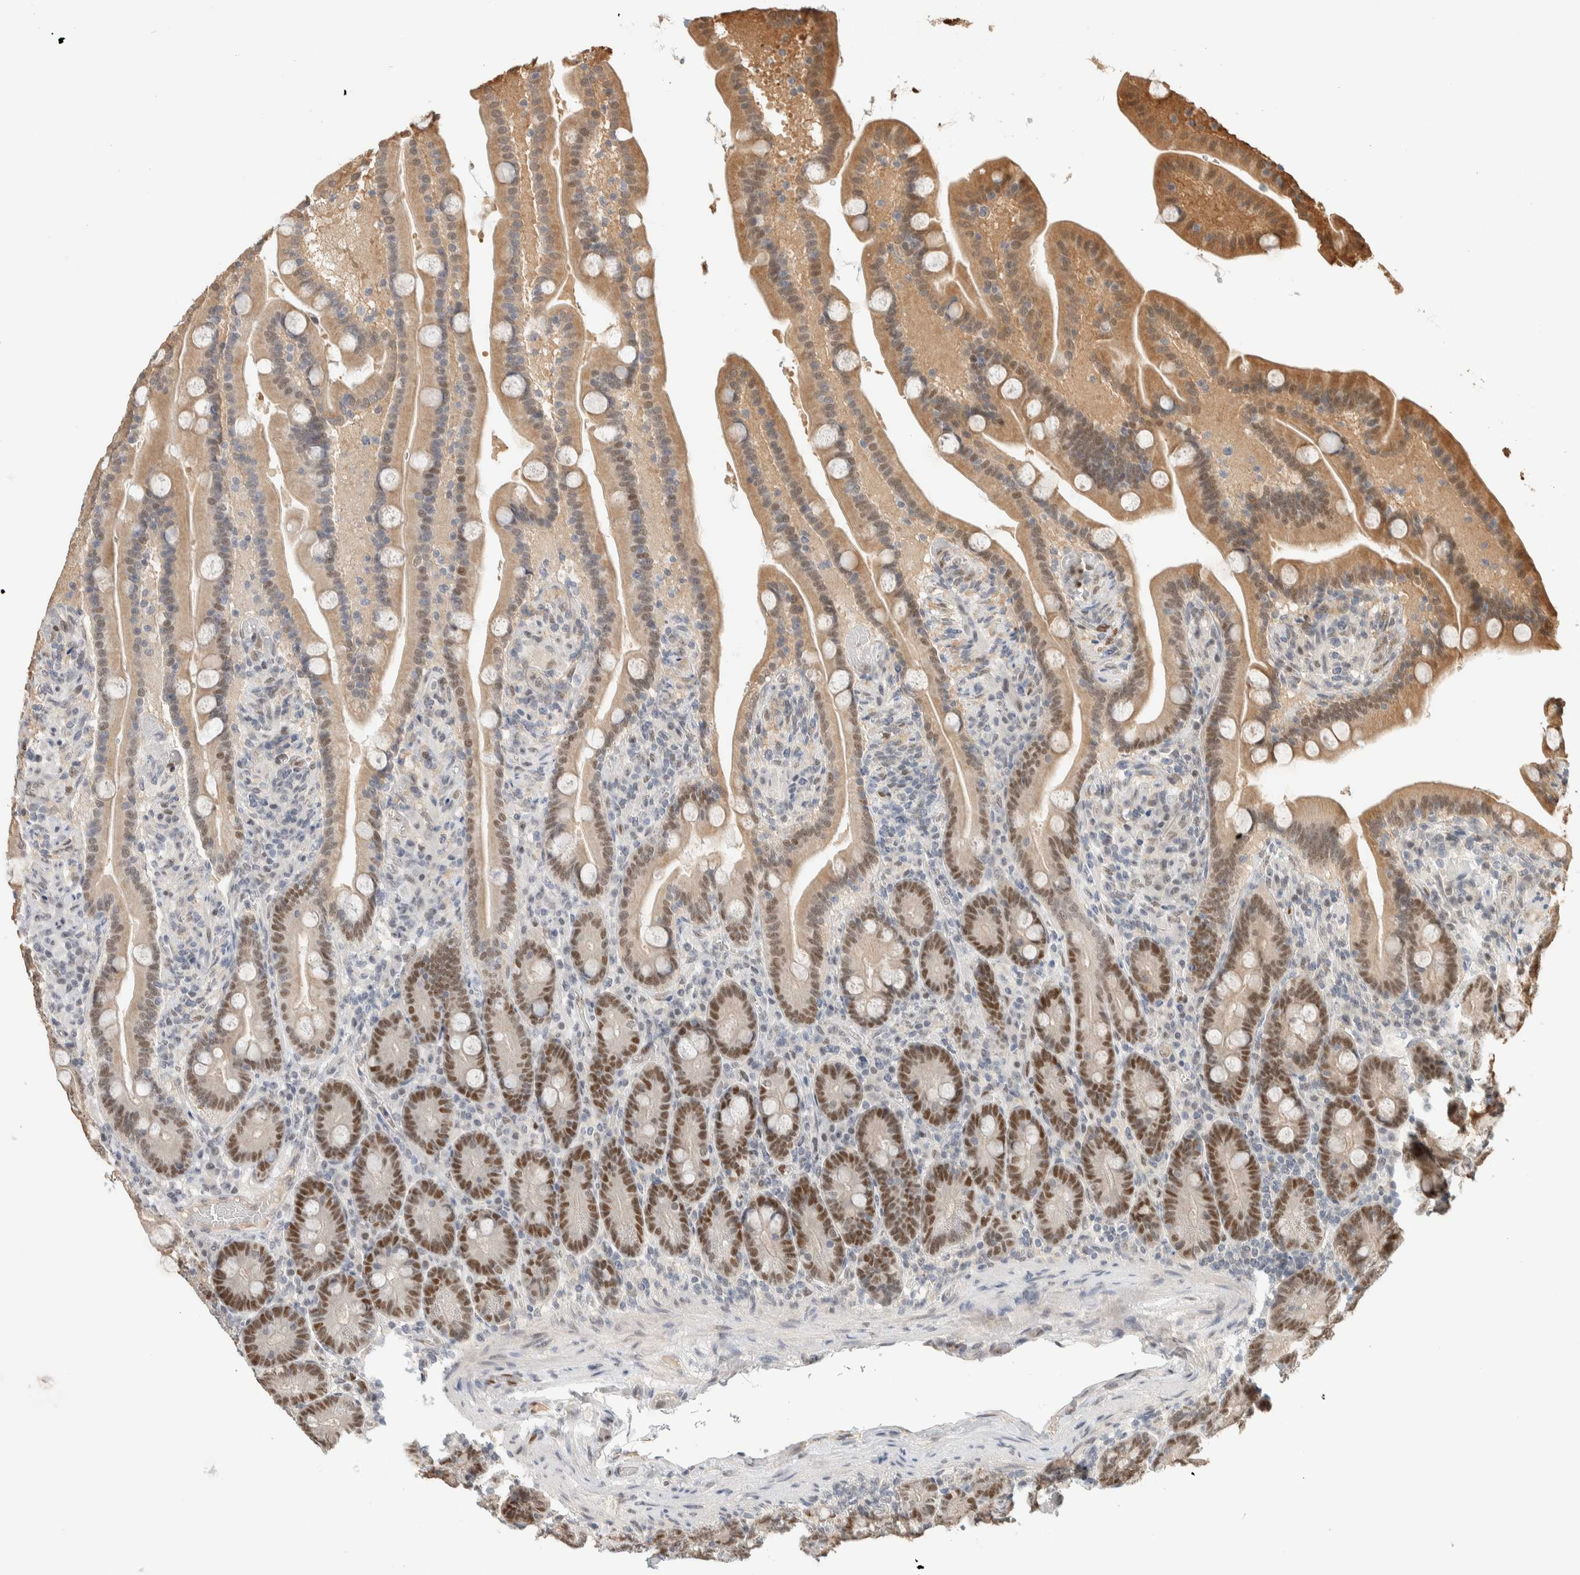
{"staining": {"intensity": "moderate", "quantity": ">75%", "location": "cytoplasmic/membranous,nuclear"}, "tissue": "duodenum", "cell_type": "Glandular cells", "image_type": "normal", "snomed": [{"axis": "morphology", "description": "Normal tissue, NOS"}, {"axis": "topography", "description": "Duodenum"}], "caption": "A brown stain labels moderate cytoplasmic/membranous,nuclear expression of a protein in glandular cells of benign human duodenum. The staining was performed using DAB, with brown indicating positive protein expression. Nuclei are stained blue with hematoxylin.", "gene": "PUS7", "patient": {"sex": "male", "age": 54}}